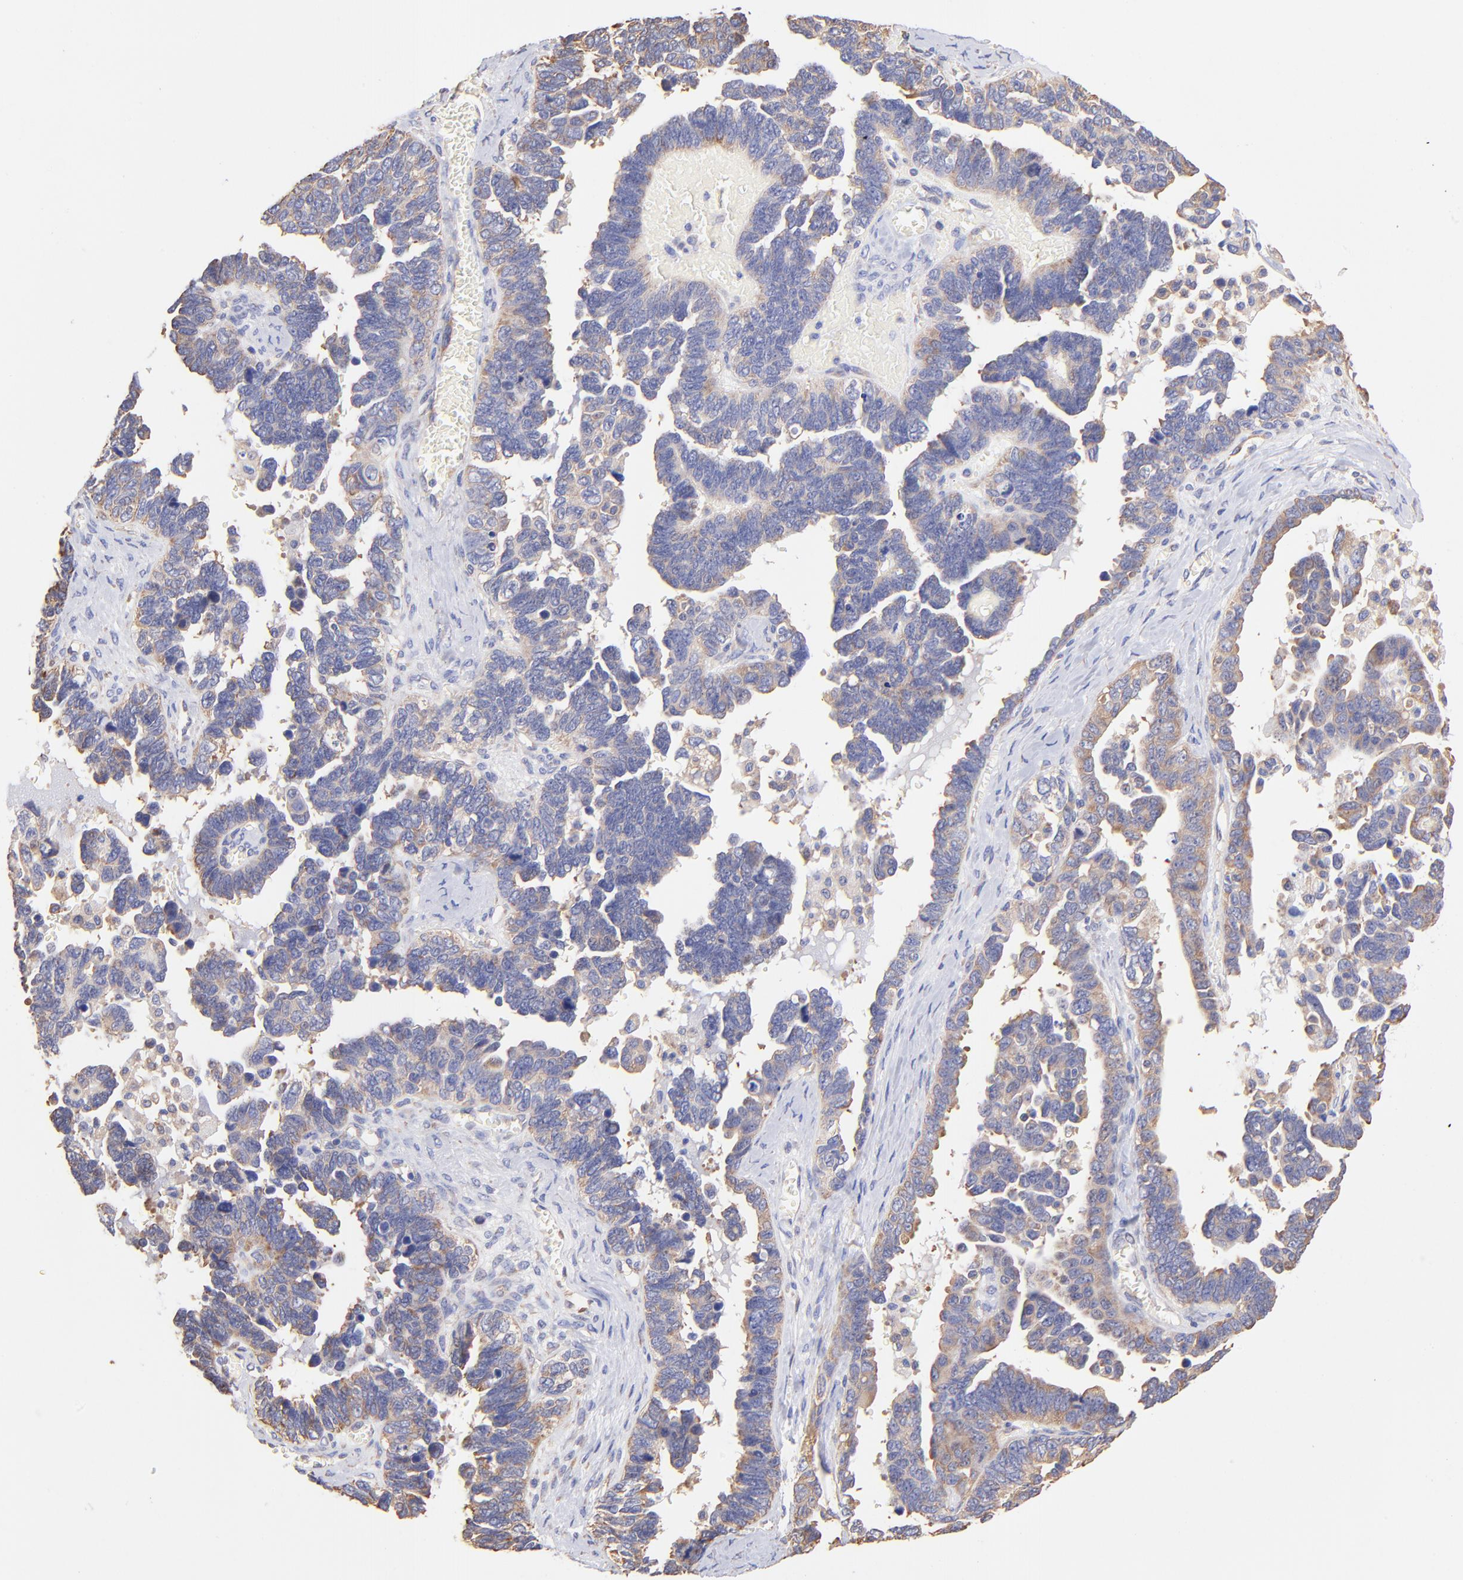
{"staining": {"intensity": "weak", "quantity": "25%-75%", "location": "cytoplasmic/membranous"}, "tissue": "ovarian cancer", "cell_type": "Tumor cells", "image_type": "cancer", "snomed": [{"axis": "morphology", "description": "Cystadenocarcinoma, serous, NOS"}, {"axis": "topography", "description": "Ovary"}], "caption": "The image reveals immunohistochemical staining of ovarian serous cystadenocarcinoma. There is weak cytoplasmic/membranous staining is identified in about 25%-75% of tumor cells. Immunohistochemistry stains the protein in brown and the nuclei are stained blue.", "gene": "RPL30", "patient": {"sex": "female", "age": 69}}